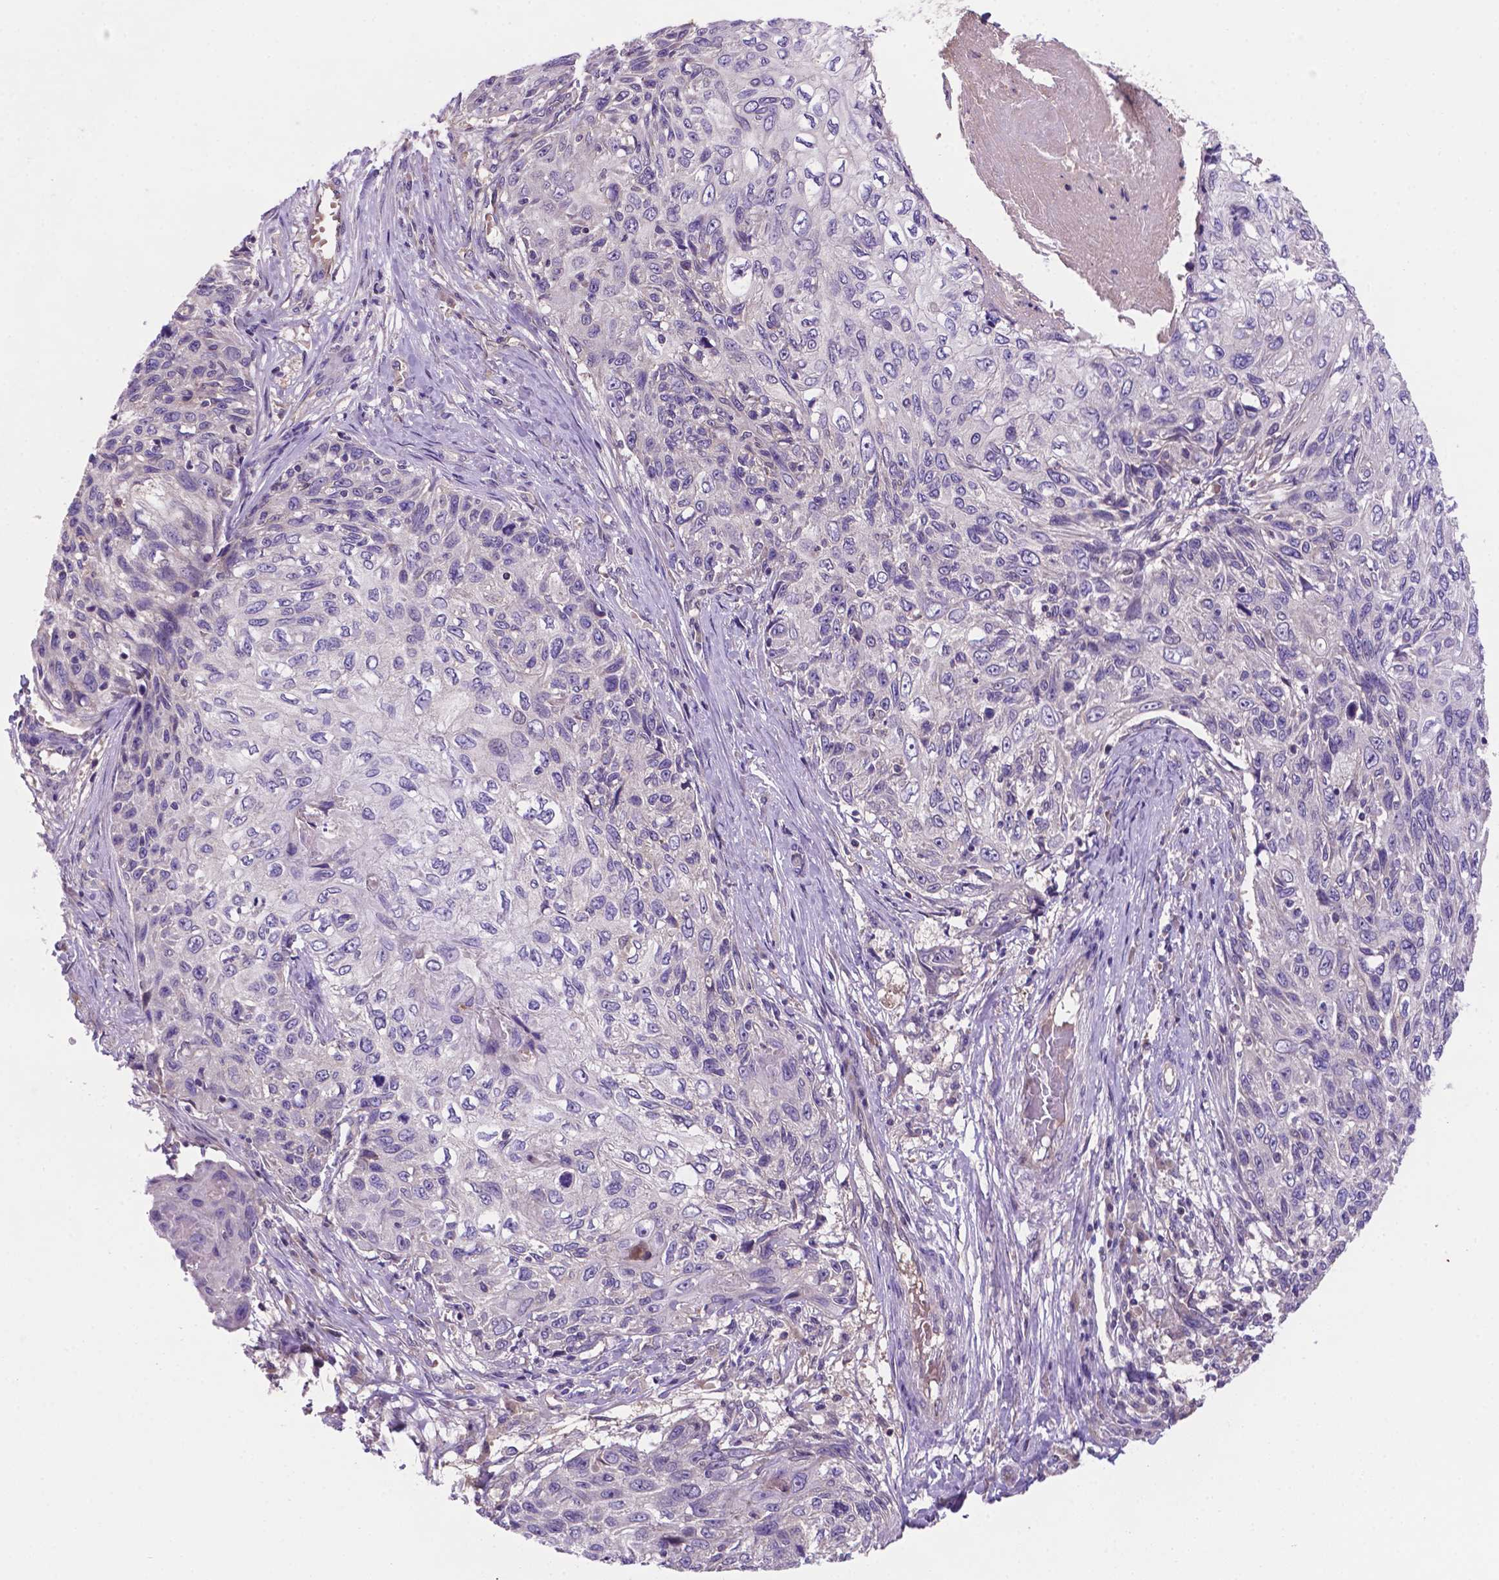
{"staining": {"intensity": "negative", "quantity": "none", "location": "none"}, "tissue": "skin cancer", "cell_type": "Tumor cells", "image_type": "cancer", "snomed": [{"axis": "morphology", "description": "Squamous cell carcinoma, NOS"}, {"axis": "topography", "description": "Skin"}], "caption": "An immunohistochemistry micrograph of skin squamous cell carcinoma is shown. There is no staining in tumor cells of skin squamous cell carcinoma.", "gene": "TM4SF20", "patient": {"sex": "male", "age": 92}}